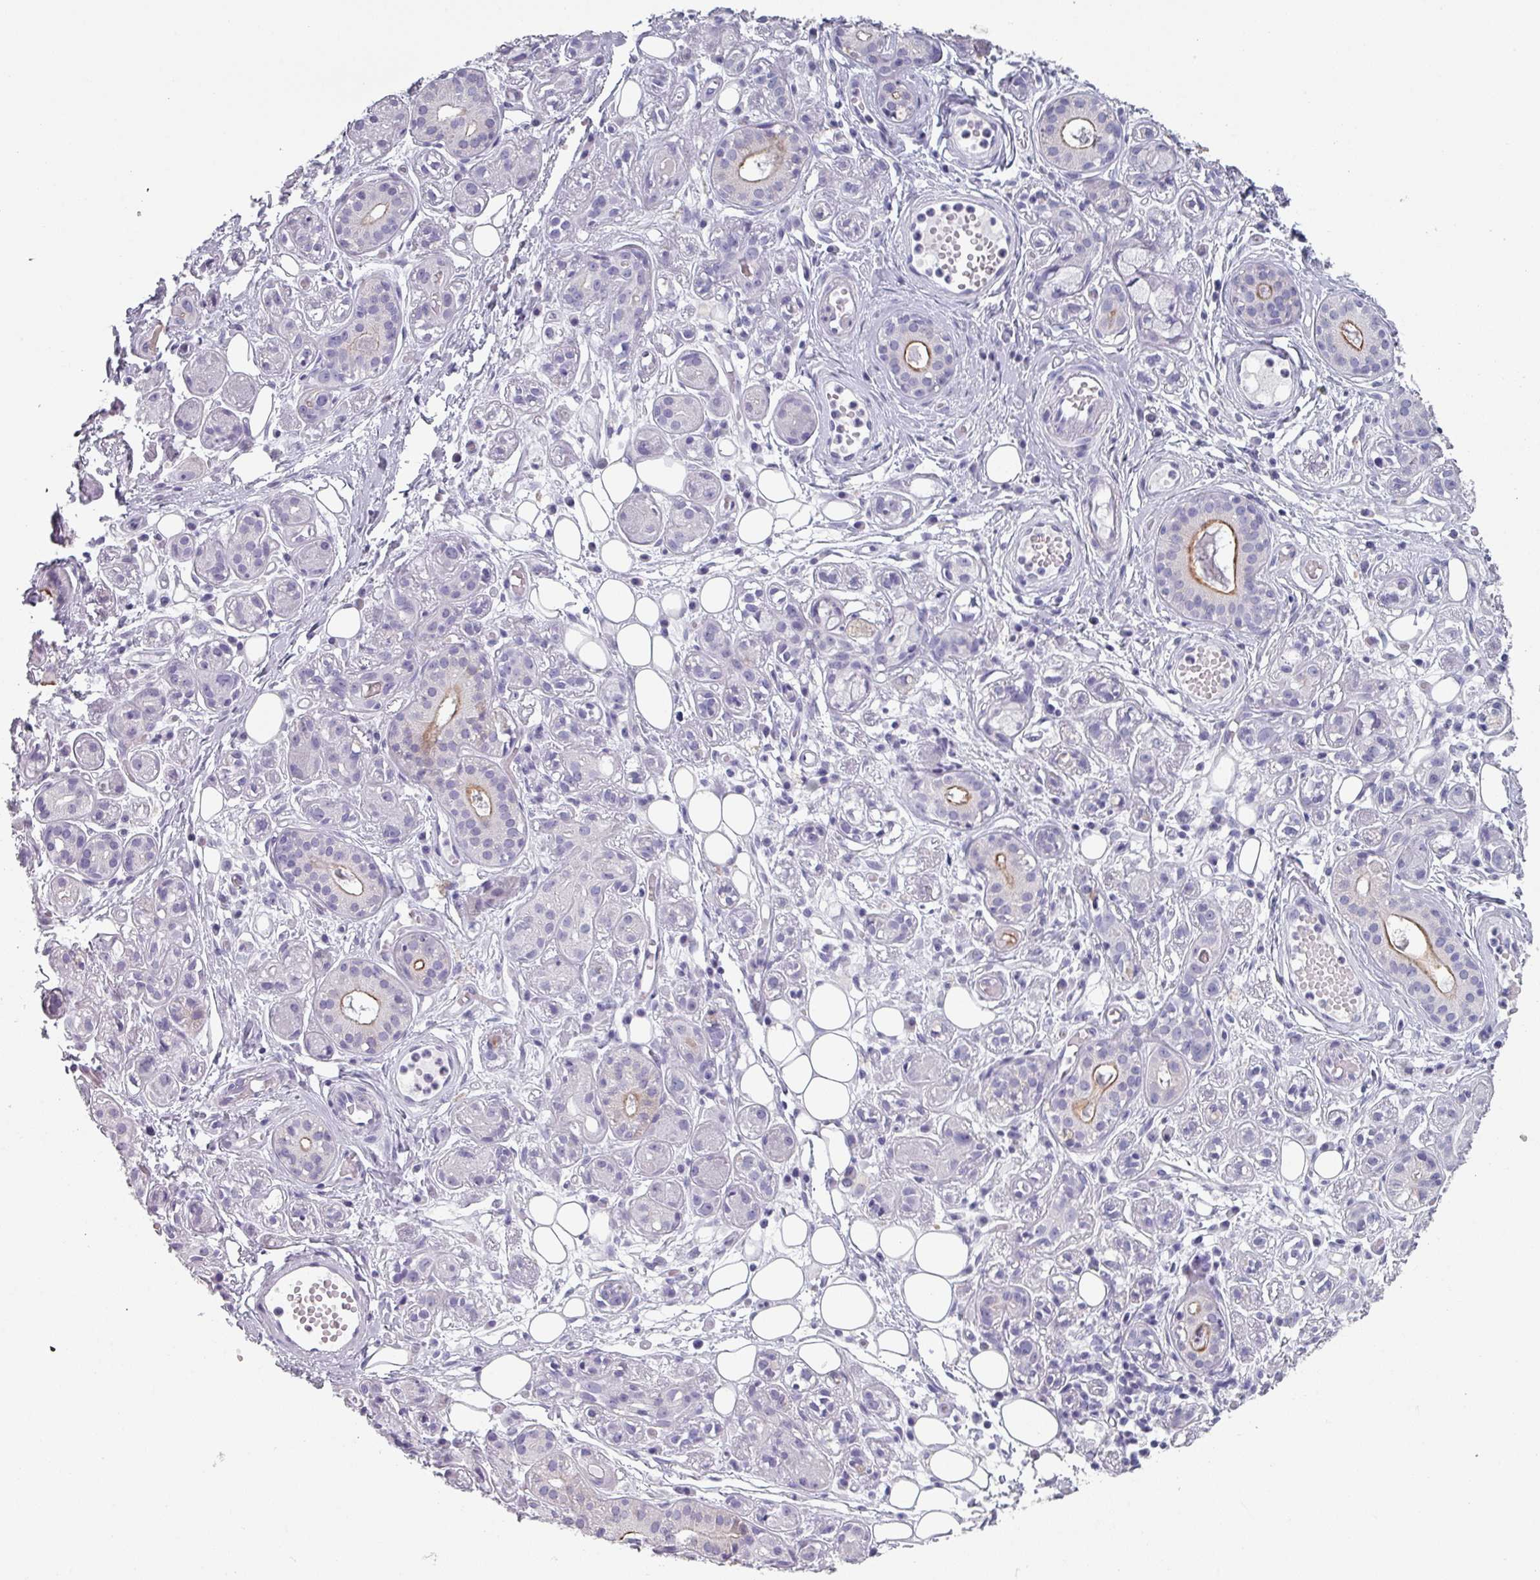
{"staining": {"intensity": "negative", "quantity": "none", "location": "none"}, "tissue": "salivary gland", "cell_type": "Glandular cells", "image_type": "normal", "snomed": [{"axis": "morphology", "description": "Normal tissue, NOS"}, {"axis": "topography", "description": "Salivary gland"}], "caption": "This is an immunohistochemistry (IHC) image of normal human salivary gland. There is no expression in glandular cells.", "gene": "SLC35G2", "patient": {"sex": "male", "age": 54}}